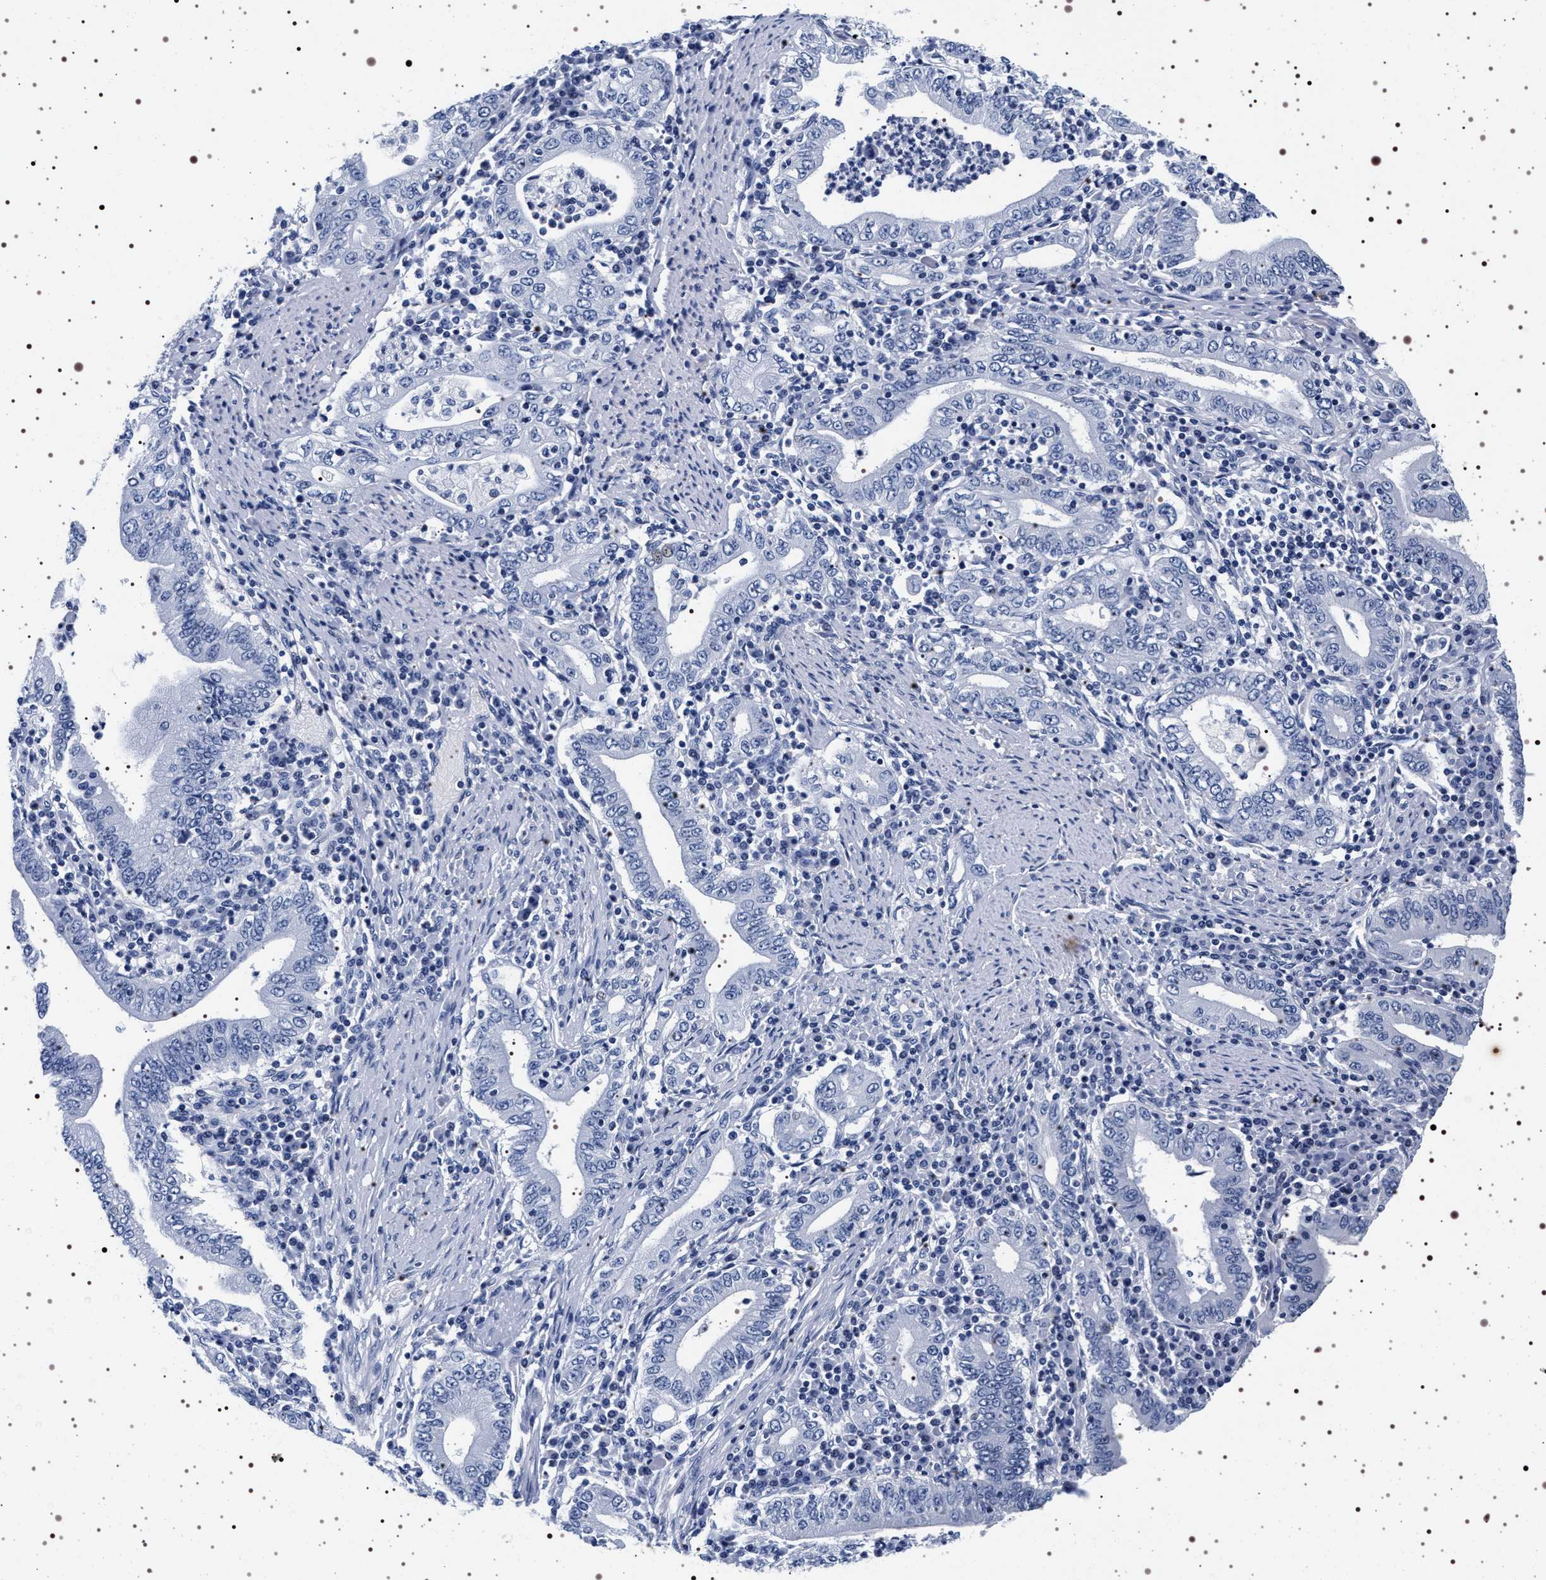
{"staining": {"intensity": "negative", "quantity": "none", "location": "none"}, "tissue": "stomach cancer", "cell_type": "Tumor cells", "image_type": "cancer", "snomed": [{"axis": "morphology", "description": "Normal tissue, NOS"}, {"axis": "morphology", "description": "Adenocarcinoma, NOS"}, {"axis": "topography", "description": "Esophagus"}, {"axis": "topography", "description": "Stomach, upper"}, {"axis": "topography", "description": "Peripheral nerve tissue"}], "caption": "Immunohistochemistry (IHC) image of neoplastic tissue: human adenocarcinoma (stomach) stained with DAB exhibits no significant protein expression in tumor cells.", "gene": "SYN1", "patient": {"sex": "male", "age": 62}}